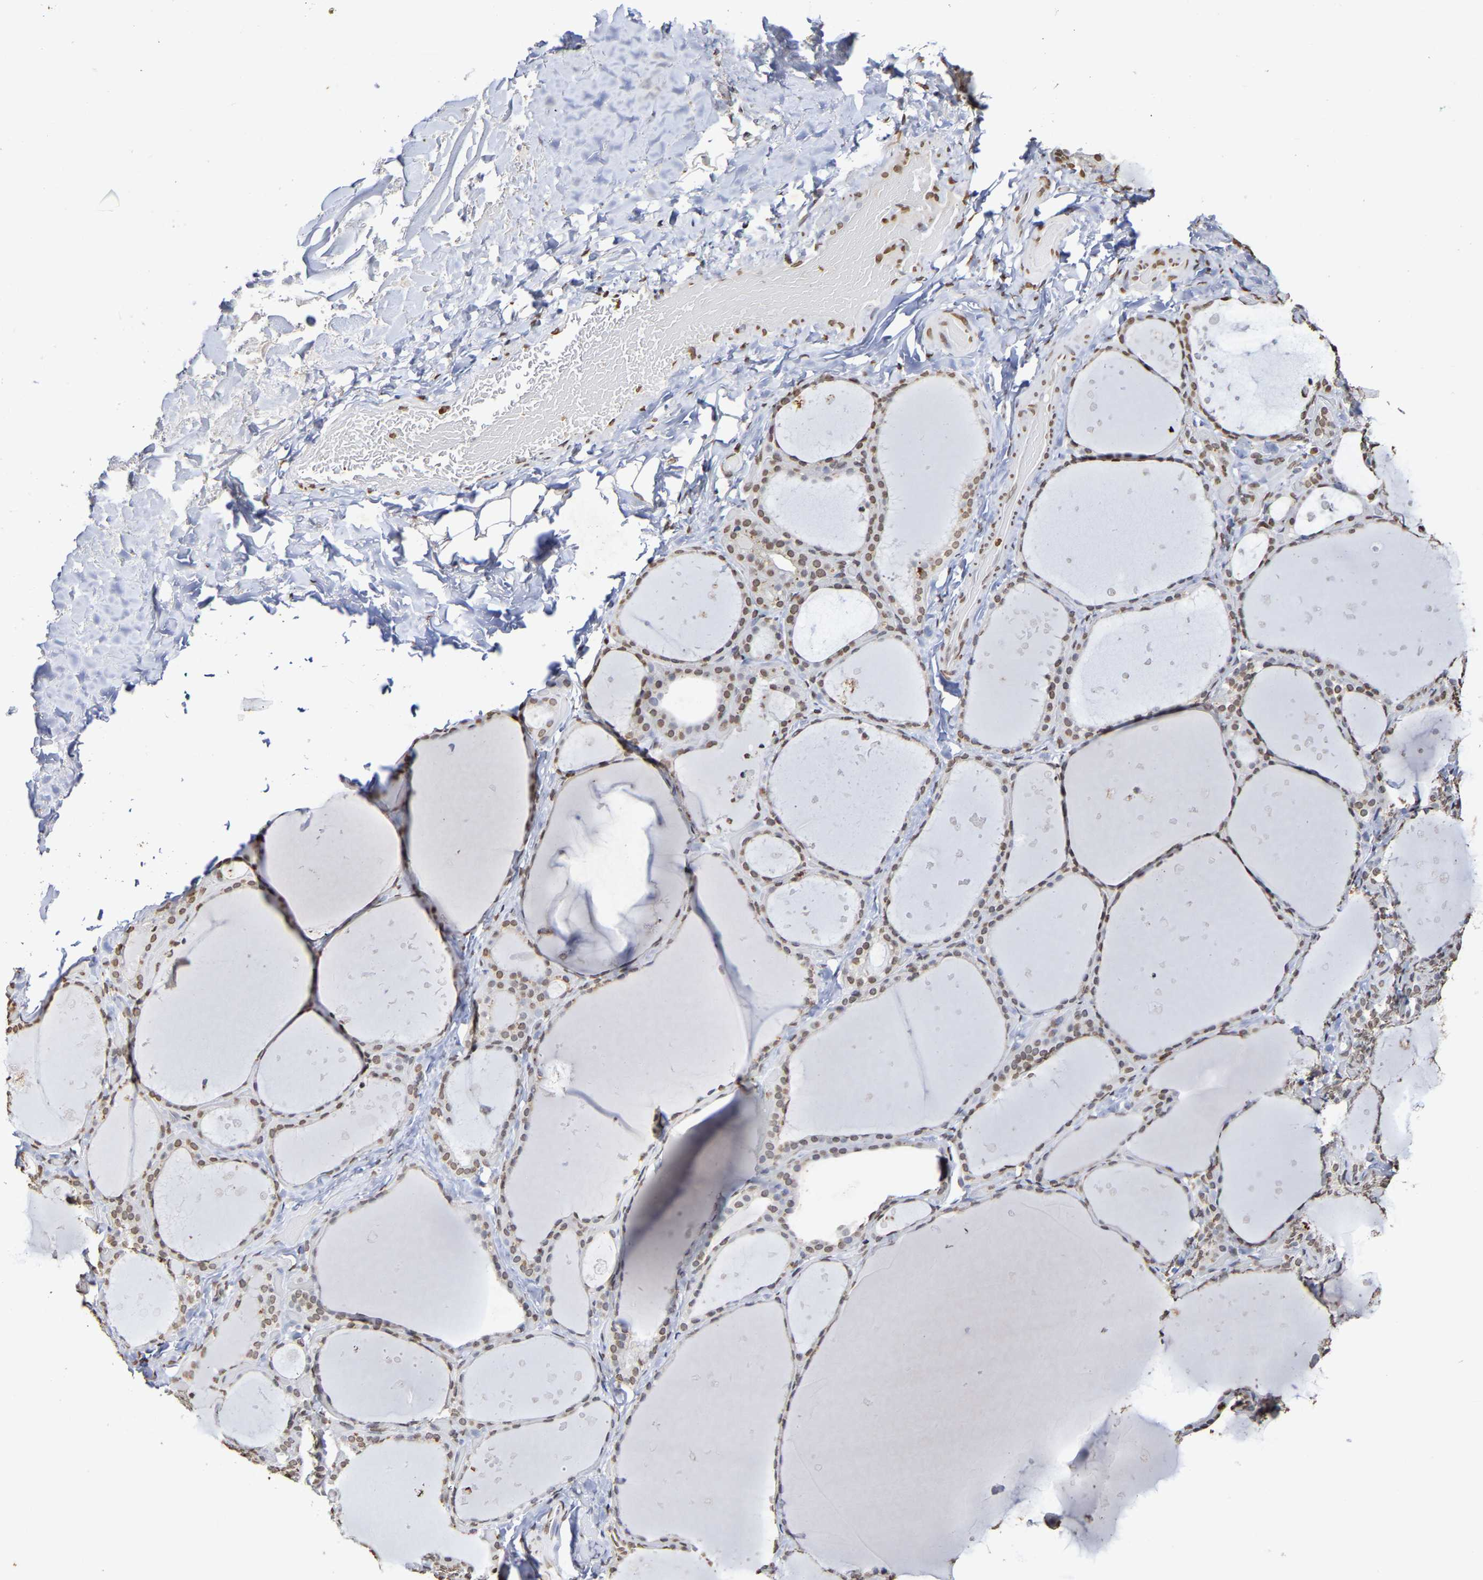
{"staining": {"intensity": "moderate", "quantity": ">75%", "location": "nuclear"}, "tissue": "thyroid gland", "cell_type": "Glandular cells", "image_type": "normal", "snomed": [{"axis": "morphology", "description": "Normal tissue, NOS"}, {"axis": "topography", "description": "Thyroid gland"}], "caption": "About >75% of glandular cells in benign human thyroid gland demonstrate moderate nuclear protein staining as visualized by brown immunohistochemical staining.", "gene": "ATF4", "patient": {"sex": "female", "age": 44}}